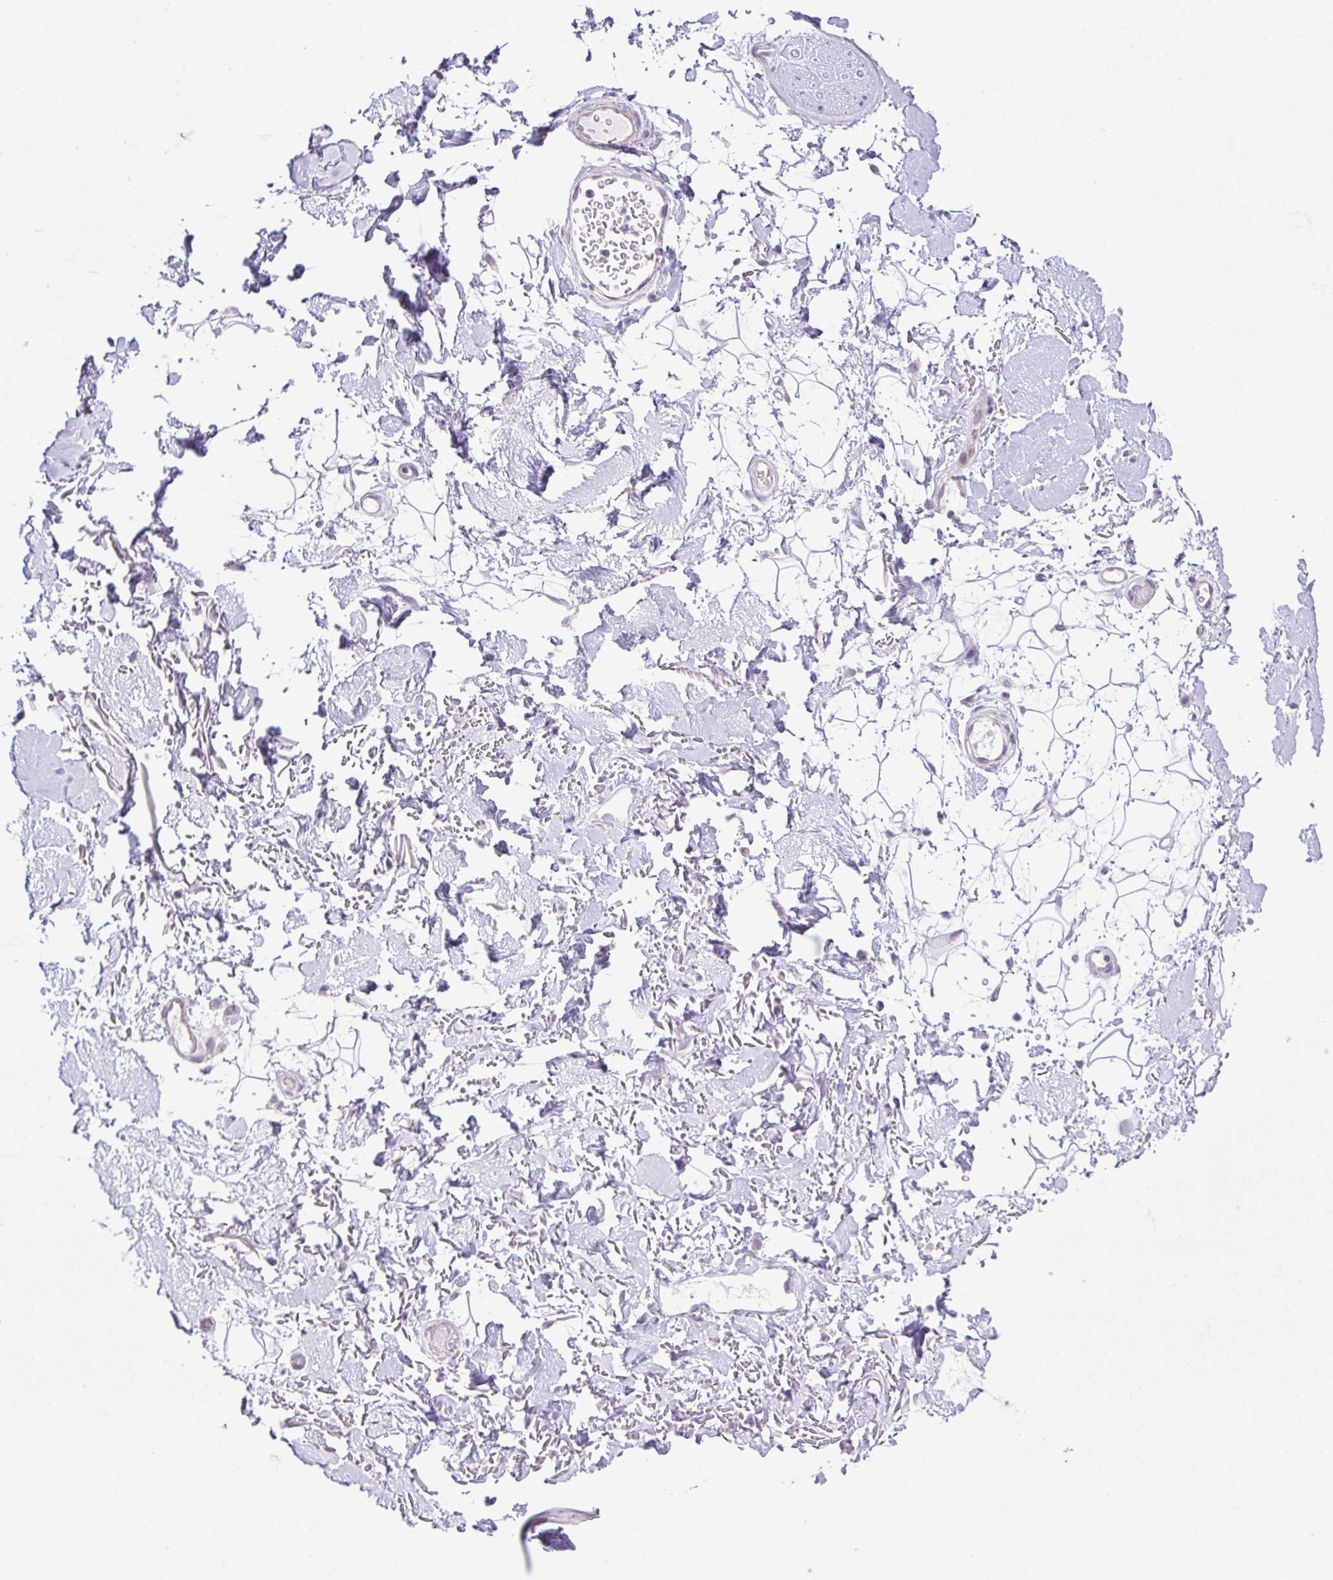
{"staining": {"intensity": "negative", "quantity": "none", "location": "none"}, "tissue": "adipose tissue", "cell_type": "Adipocytes", "image_type": "normal", "snomed": [{"axis": "morphology", "description": "Normal tissue, NOS"}, {"axis": "topography", "description": "Anal"}, {"axis": "topography", "description": "Peripheral nerve tissue"}], "caption": "Immunohistochemistry of normal adipose tissue shows no expression in adipocytes.", "gene": "IL1RN", "patient": {"sex": "male", "age": 78}}